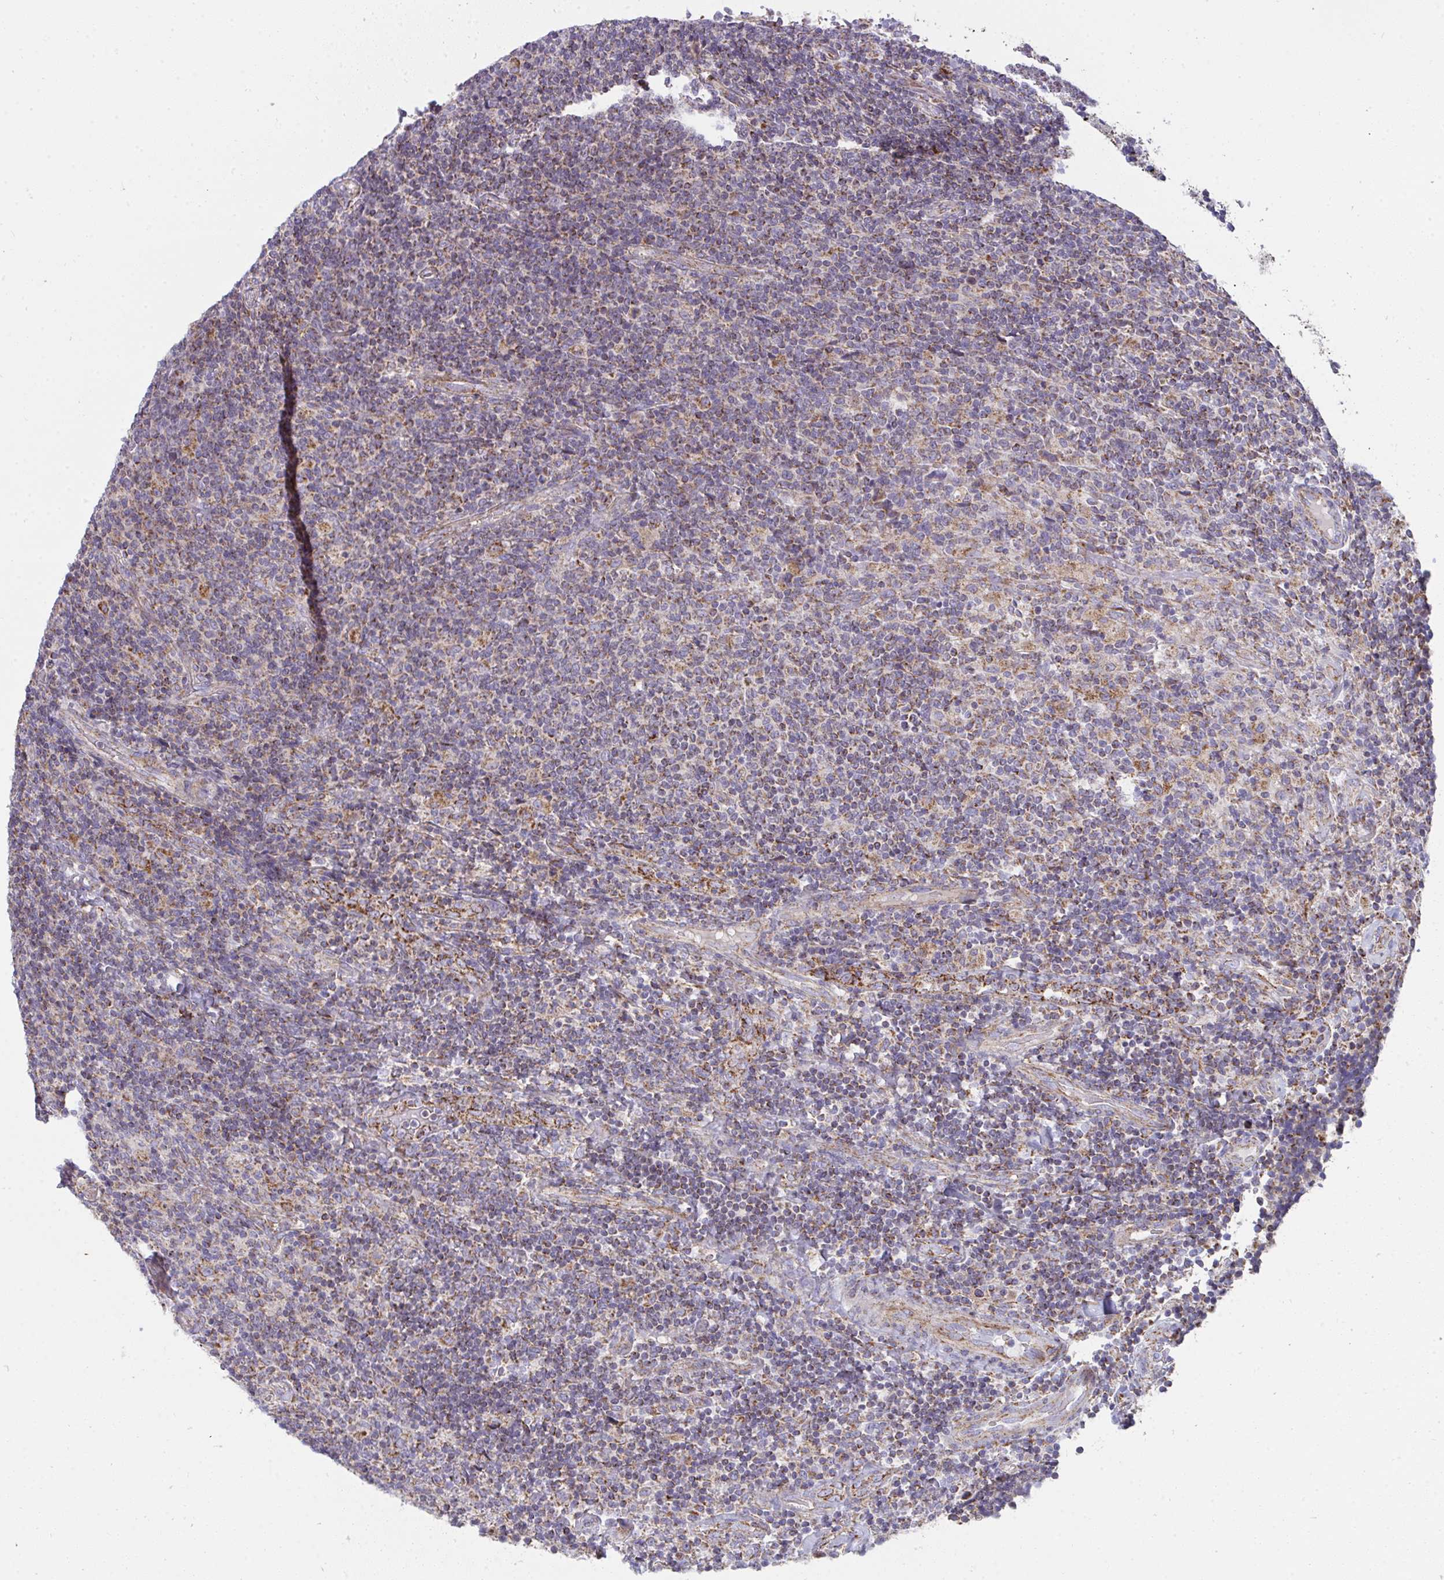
{"staining": {"intensity": "weak", "quantity": "25%-75%", "location": "cytoplasmic/membranous"}, "tissue": "lymphoma", "cell_type": "Tumor cells", "image_type": "cancer", "snomed": [{"axis": "morphology", "description": "Malignant lymphoma, non-Hodgkin's type, Low grade"}, {"axis": "topography", "description": "Lymph node"}], "caption": "The micrograph exhibits a brown stain indicating the presence of a protein in the cytoplasmic/membranous of tumor cells in lymphoma.", "gene": "FAHD1", "patient": {"sex": "male", "age": 52}}